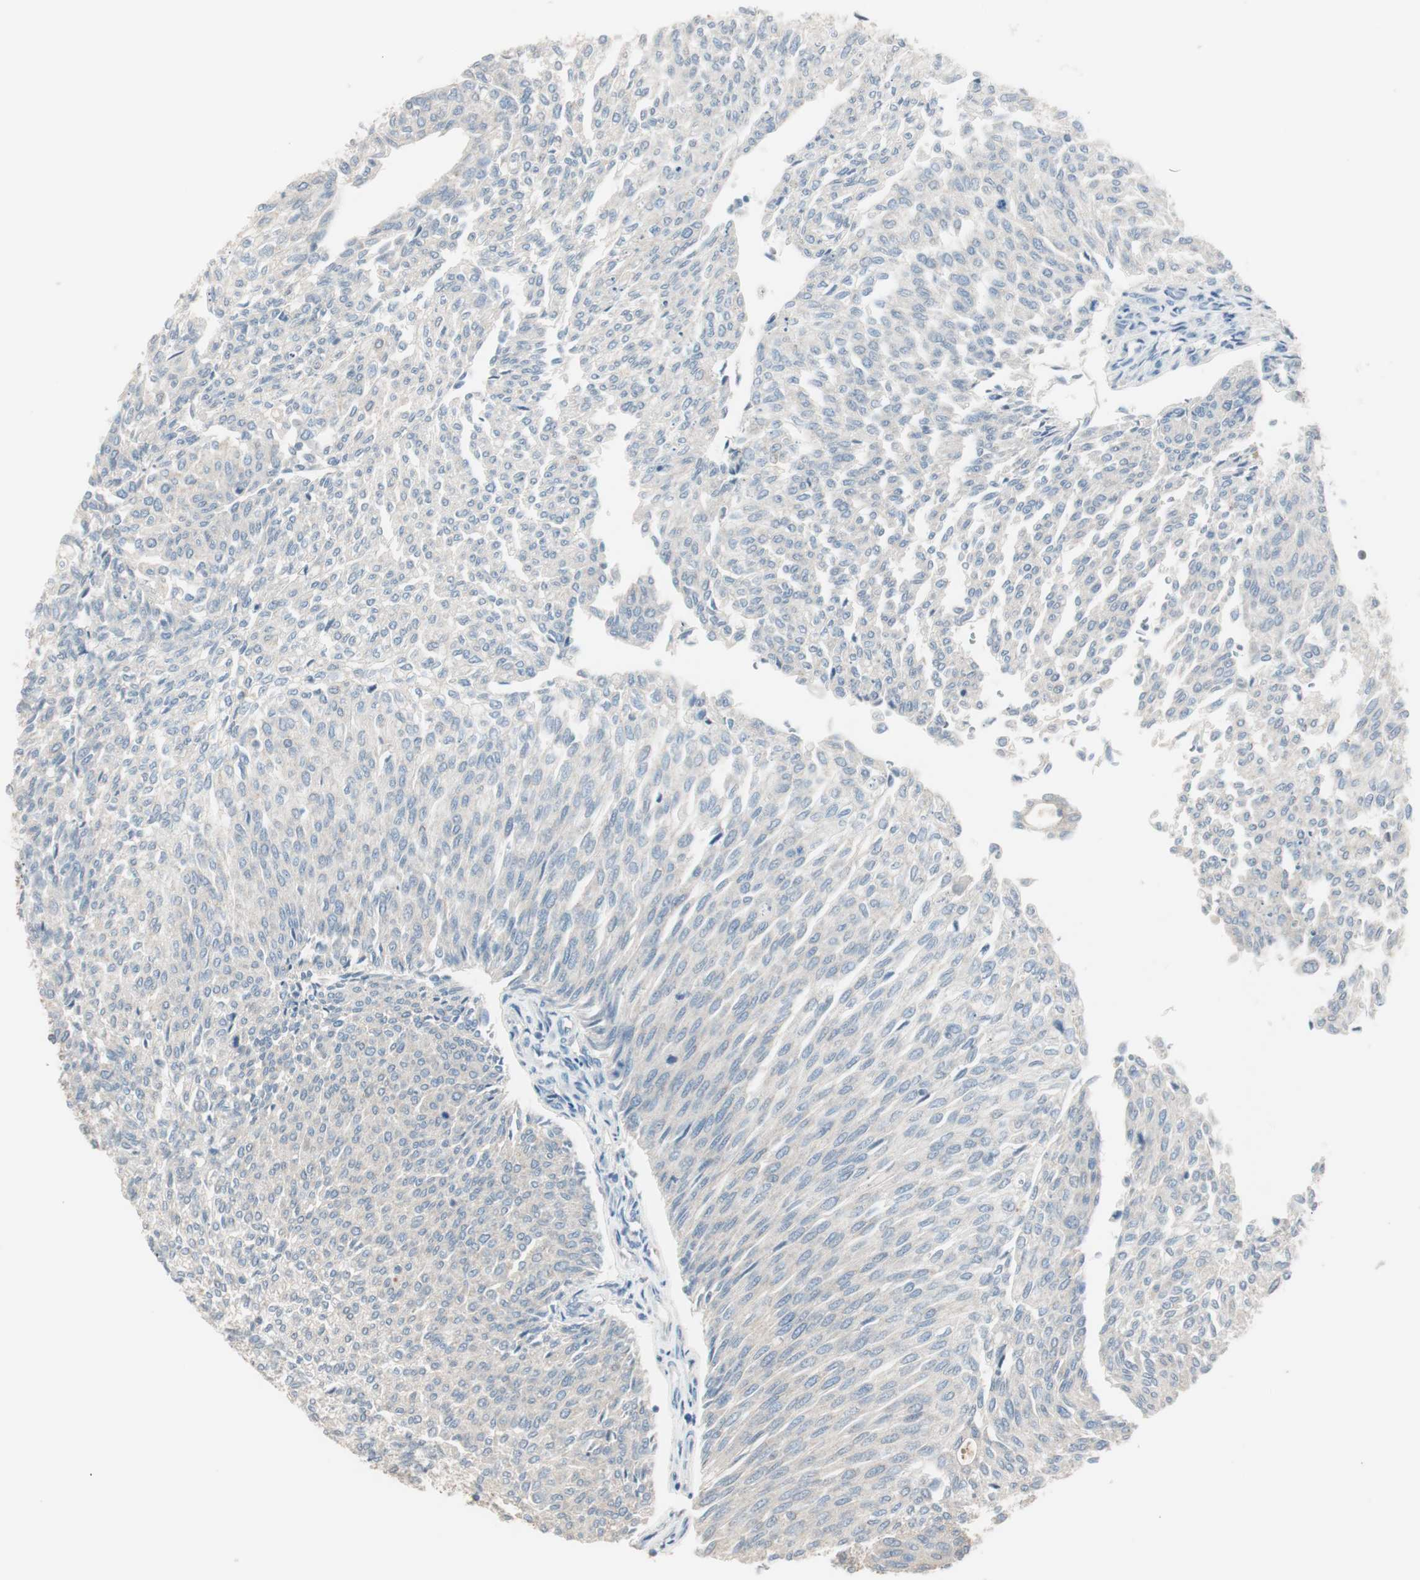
{"staining": {"intensity": "negative", "quantity": "none", "location": "none"}, "tissue": "urothelial cancer", "cell_type": "Tumor cells", "image_type": "cancer", "snomed": [{"axis": "morphology", "description": "Urothelial carcinoma, Low grade"}, {"axis": "topography", "description": "Urinary bladder"}], "caption": "The image demonstrates no staining of tumor cells in low-grade urothelial carcinoma.", "gene": "KHK", "patient": {"sex": "female", "age": 79}}